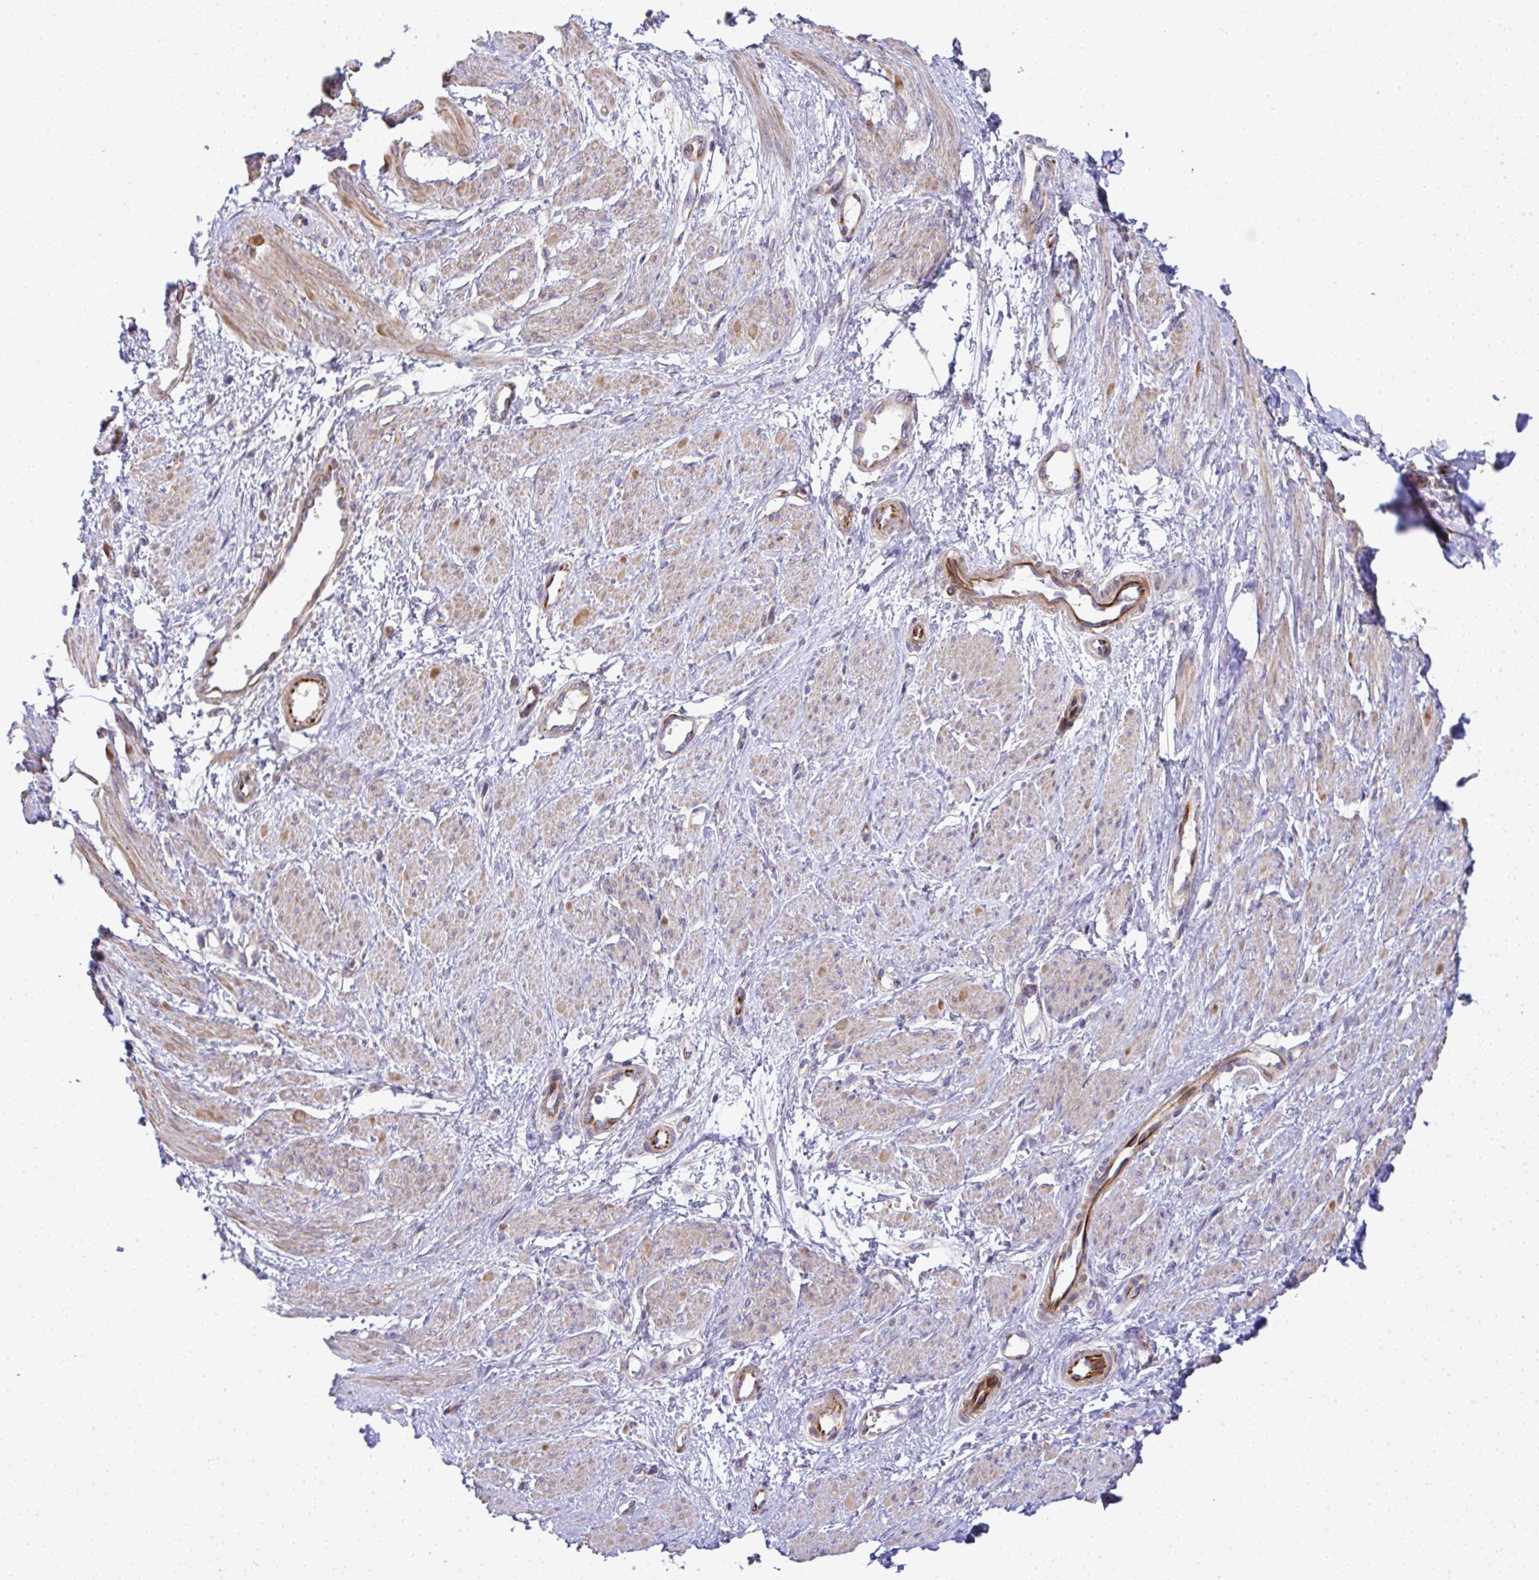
{"staining": {"intensity": "weak", "quantity": "25%-75%", "location": "cytoplasmic/membranous"}, "tissue": "smooth muscle", "cell_type": "Smooth muscle cells", "image_type": "normal", "snomed": [{"axis": "morphology", "description": "Normal tissue, NOS"}, {"axis": "topography", "description": "Smooth muscle"}, {"axis": "topography", "description": "Uterus"}], "caption": "IHC (DAB (3,3'-diaminobenzidine)) staining of normal smooth muscle displays weak cytoplasmic/membranous protein positivity in about 25%-75% of smooth muscle cells.", "gene": "GRID2", "patient": {"sex": "female", "age": 39}}